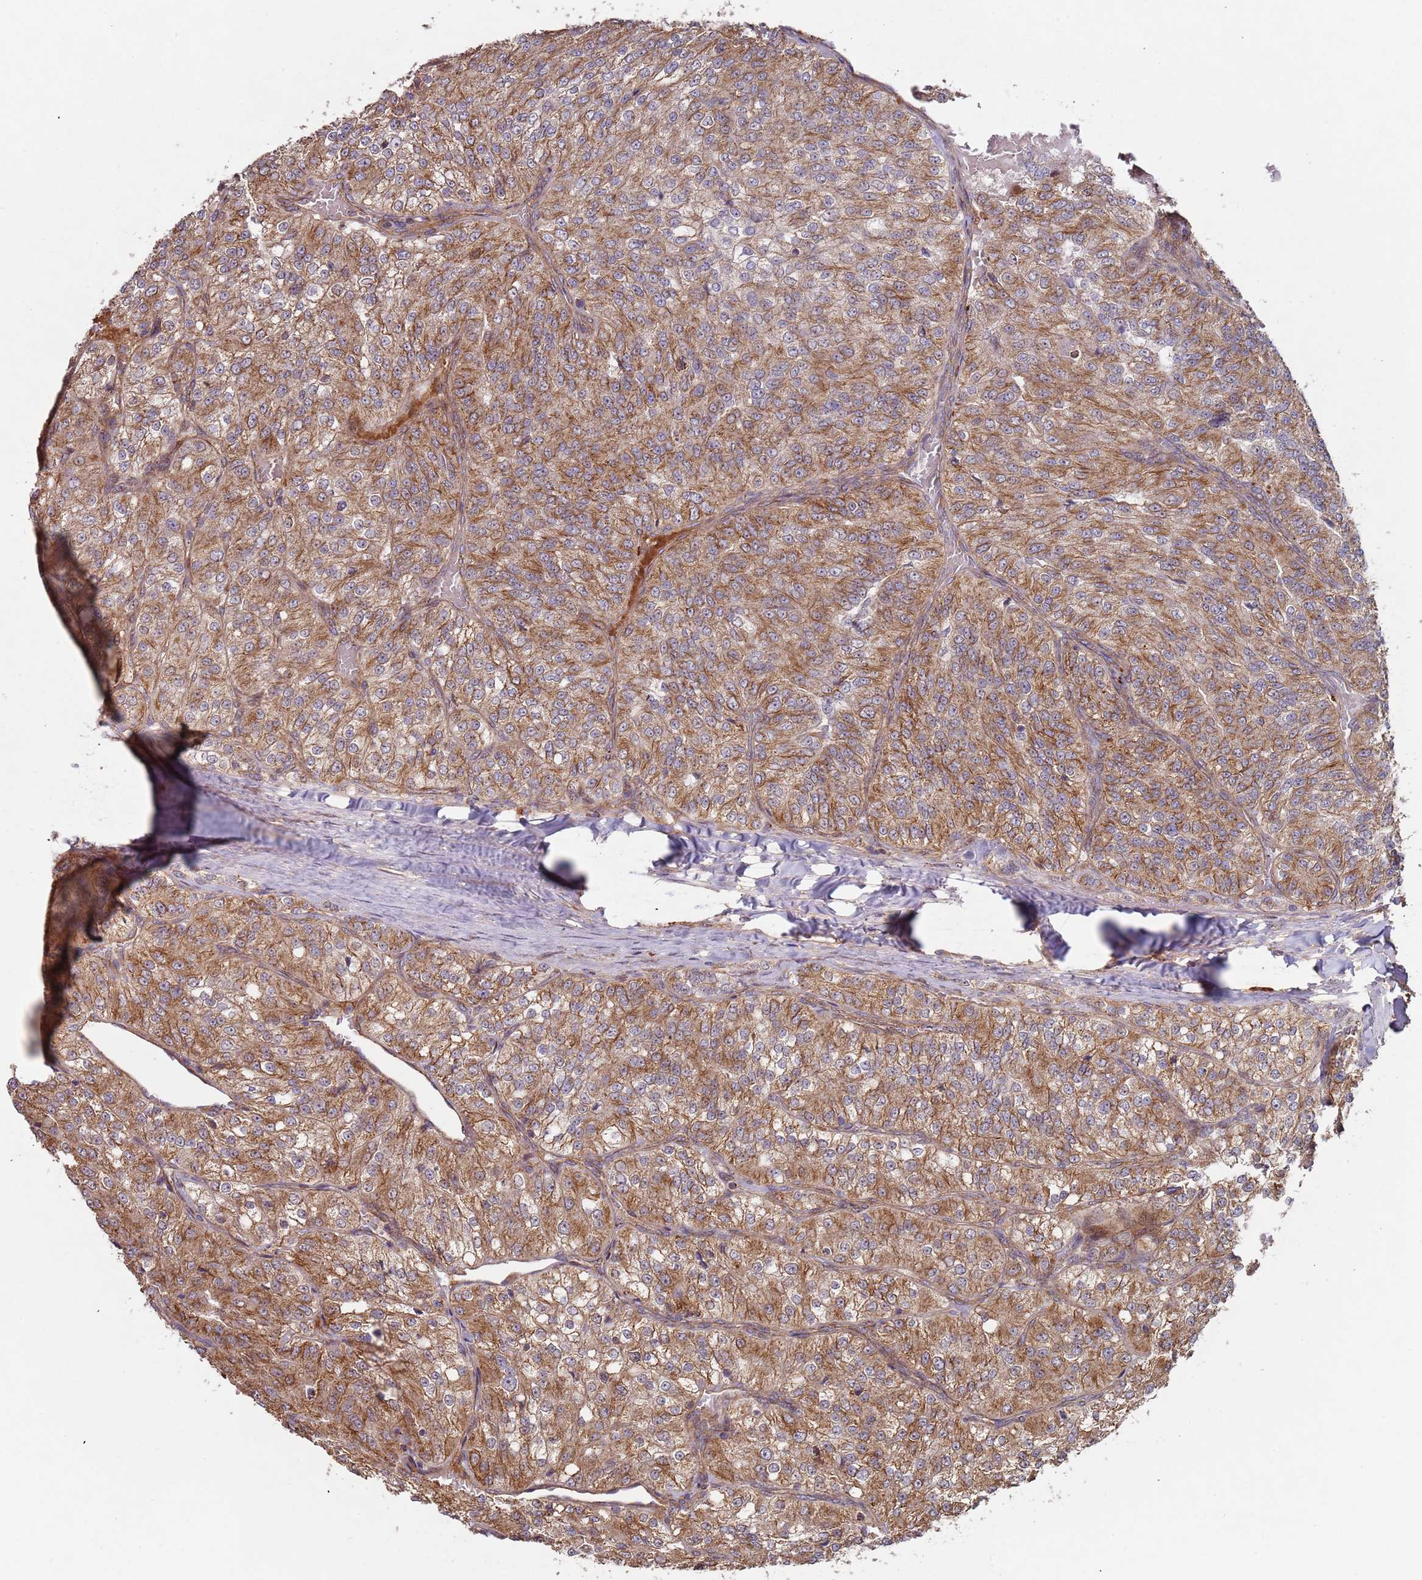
{"staining": {"intensity": "moderate", "quantity": ">75%", "location": "cytoplasmic/membranous"}, "tissue": "renal cancer", "cell_type": "Tumor cells", "image_type": "cancer", "snomed": [{"axis": "morphology", "description": "Adenocarcinoma, NOS"}, {"axis": "topography", "description": "Kidney"}], "caption": "Renal cancer (adenocarcinoma) stained with a protein marker displays moderate staining in tumor cells.", "gene": "KANSL1L", "patient": {"sex": "female", "age": 63}}